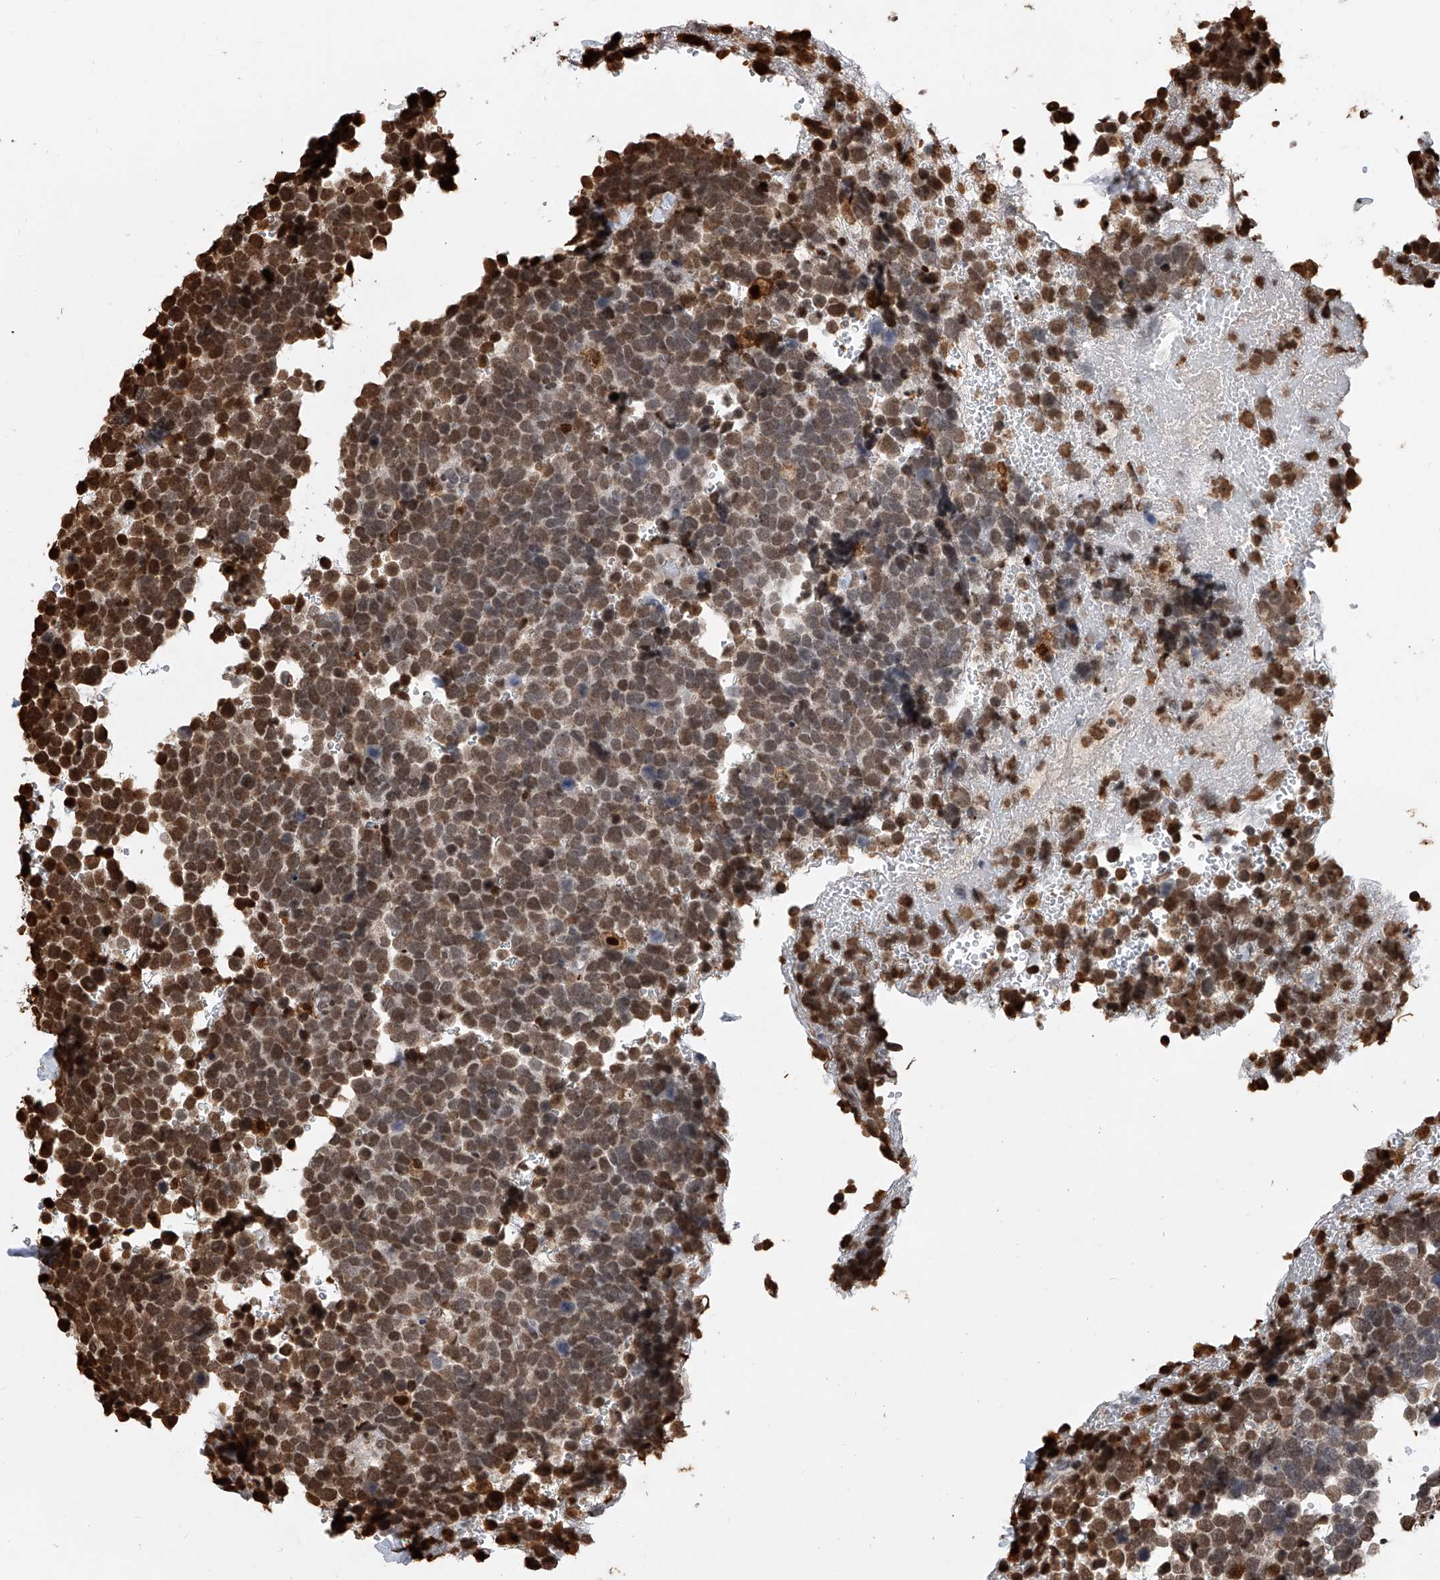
{"staining": {"intensity": "moderate", "quantity": "25%-75%", "location": "nuclear"}, "tissue": "urothelial cancer", "cell_type": "Tumor cells", "image_type": "cancer", "snomed": [{"axis": "morphology", "description": "Urothelial carcinoma, High grade"}, {"axis": "topography", "description": "Urinary bladder"}], "caption": "Urothelial cancer stained for a protein reveals moderate nuclear positivity in tumor cells.", "gene": "CFAP410", "patient": {"sex": "female", "age": 82}}